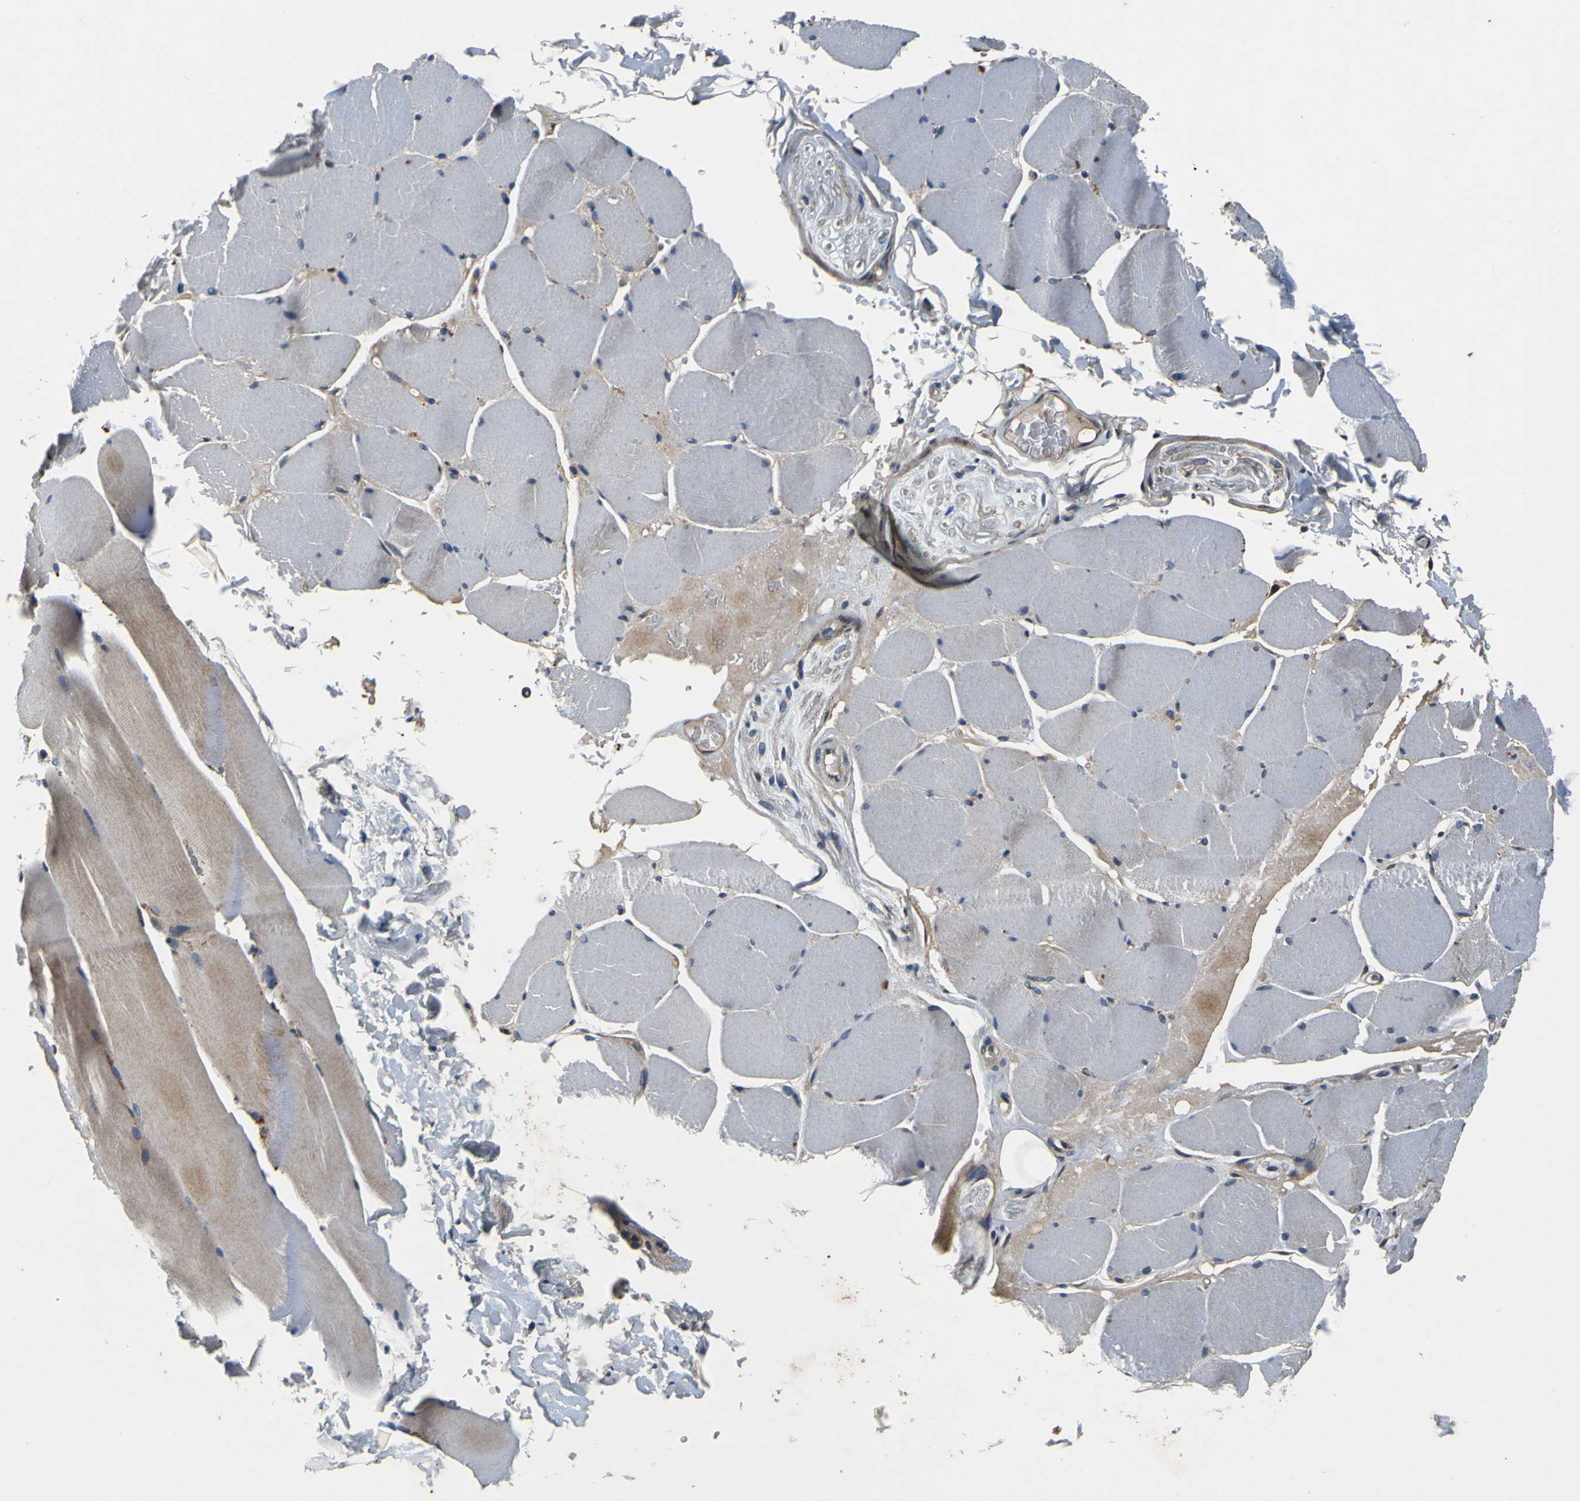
{"staining": {"intensity": "negative", "quantity": "none", "location": "none"}, "tissue": "skeletal muscle", "cell_type": "Myocytes", "image_type": "normal", "snomed": [{"axis": "morphology", "description": "Normal tissue, NOS"}, {"axis": "topography", "description": "Skin"}, {"axis": "topography", "description": "Skeletal muscle"}], "caption": "There is no significant staining in myocytes of skeletal muscle. (Brightfield microscopy of DAB immunohistochemistry at high magnification).", "gene": "EPHB4", "patient": {"sex": "male", "age": 83}}